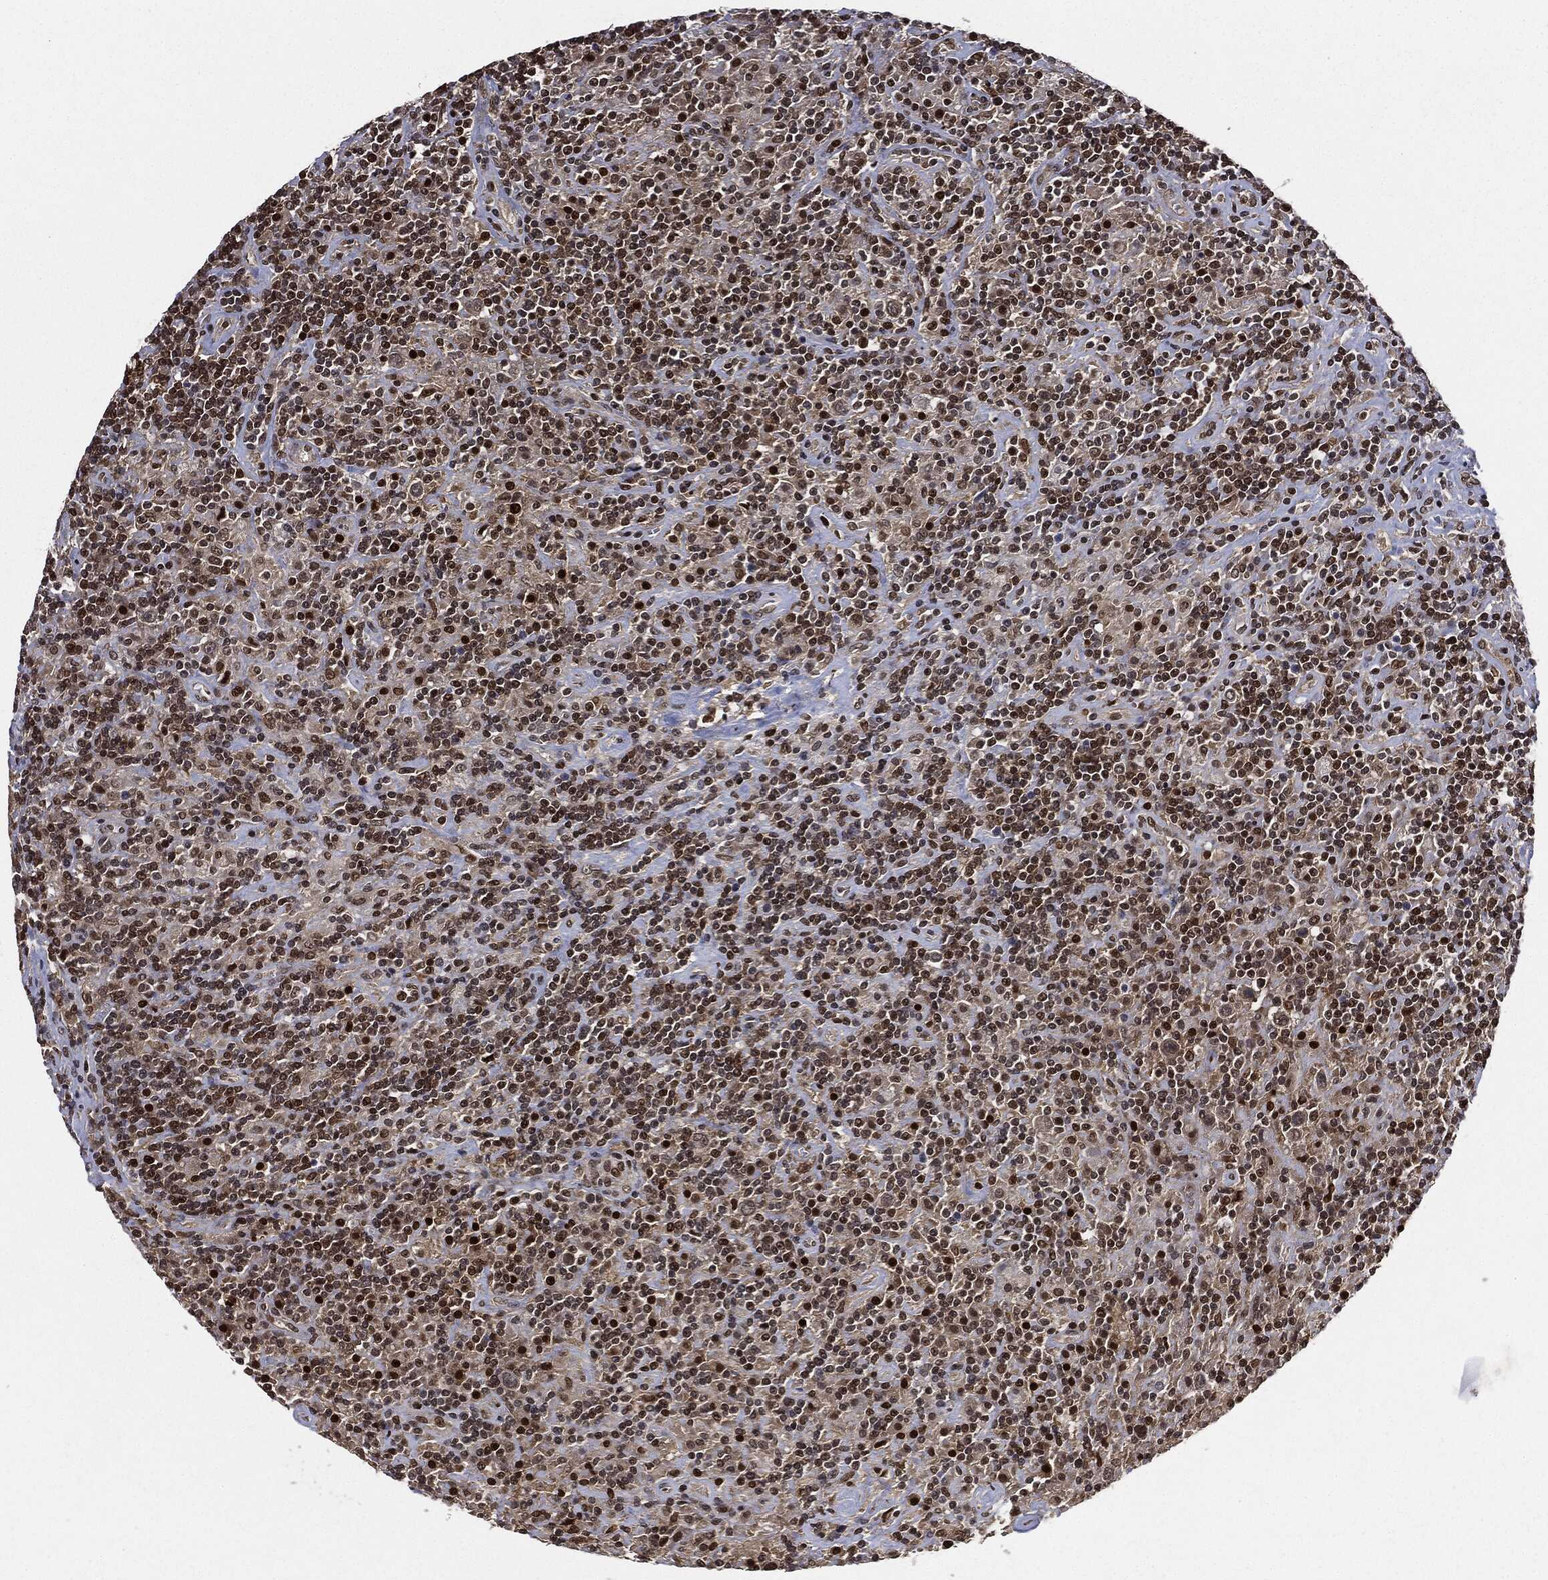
{"staining": {"intensity": "moderate", "quantity": ">75%", "location": "nuclear"}, "tissue": "lymphoma", "cell_type": "Tumor cells", "image_type": "cancer", "snomed": [{"axis": "morphology", "description": "Hodgkin's disease, NOS"}, {"axis": "topography", "description": "Lymph node"}], "caption": "IHC (DAB (3,3'-diaminobenzidine)) staining of Hodgkin's disease displays moderate nuclear protein positivity in approximately >75% of tumor cells. (Brightfield microscopy of DAB IHC at high magnification).", "gene": "TBC1D22A", "patient": {"sex": "male", "age": 70}}